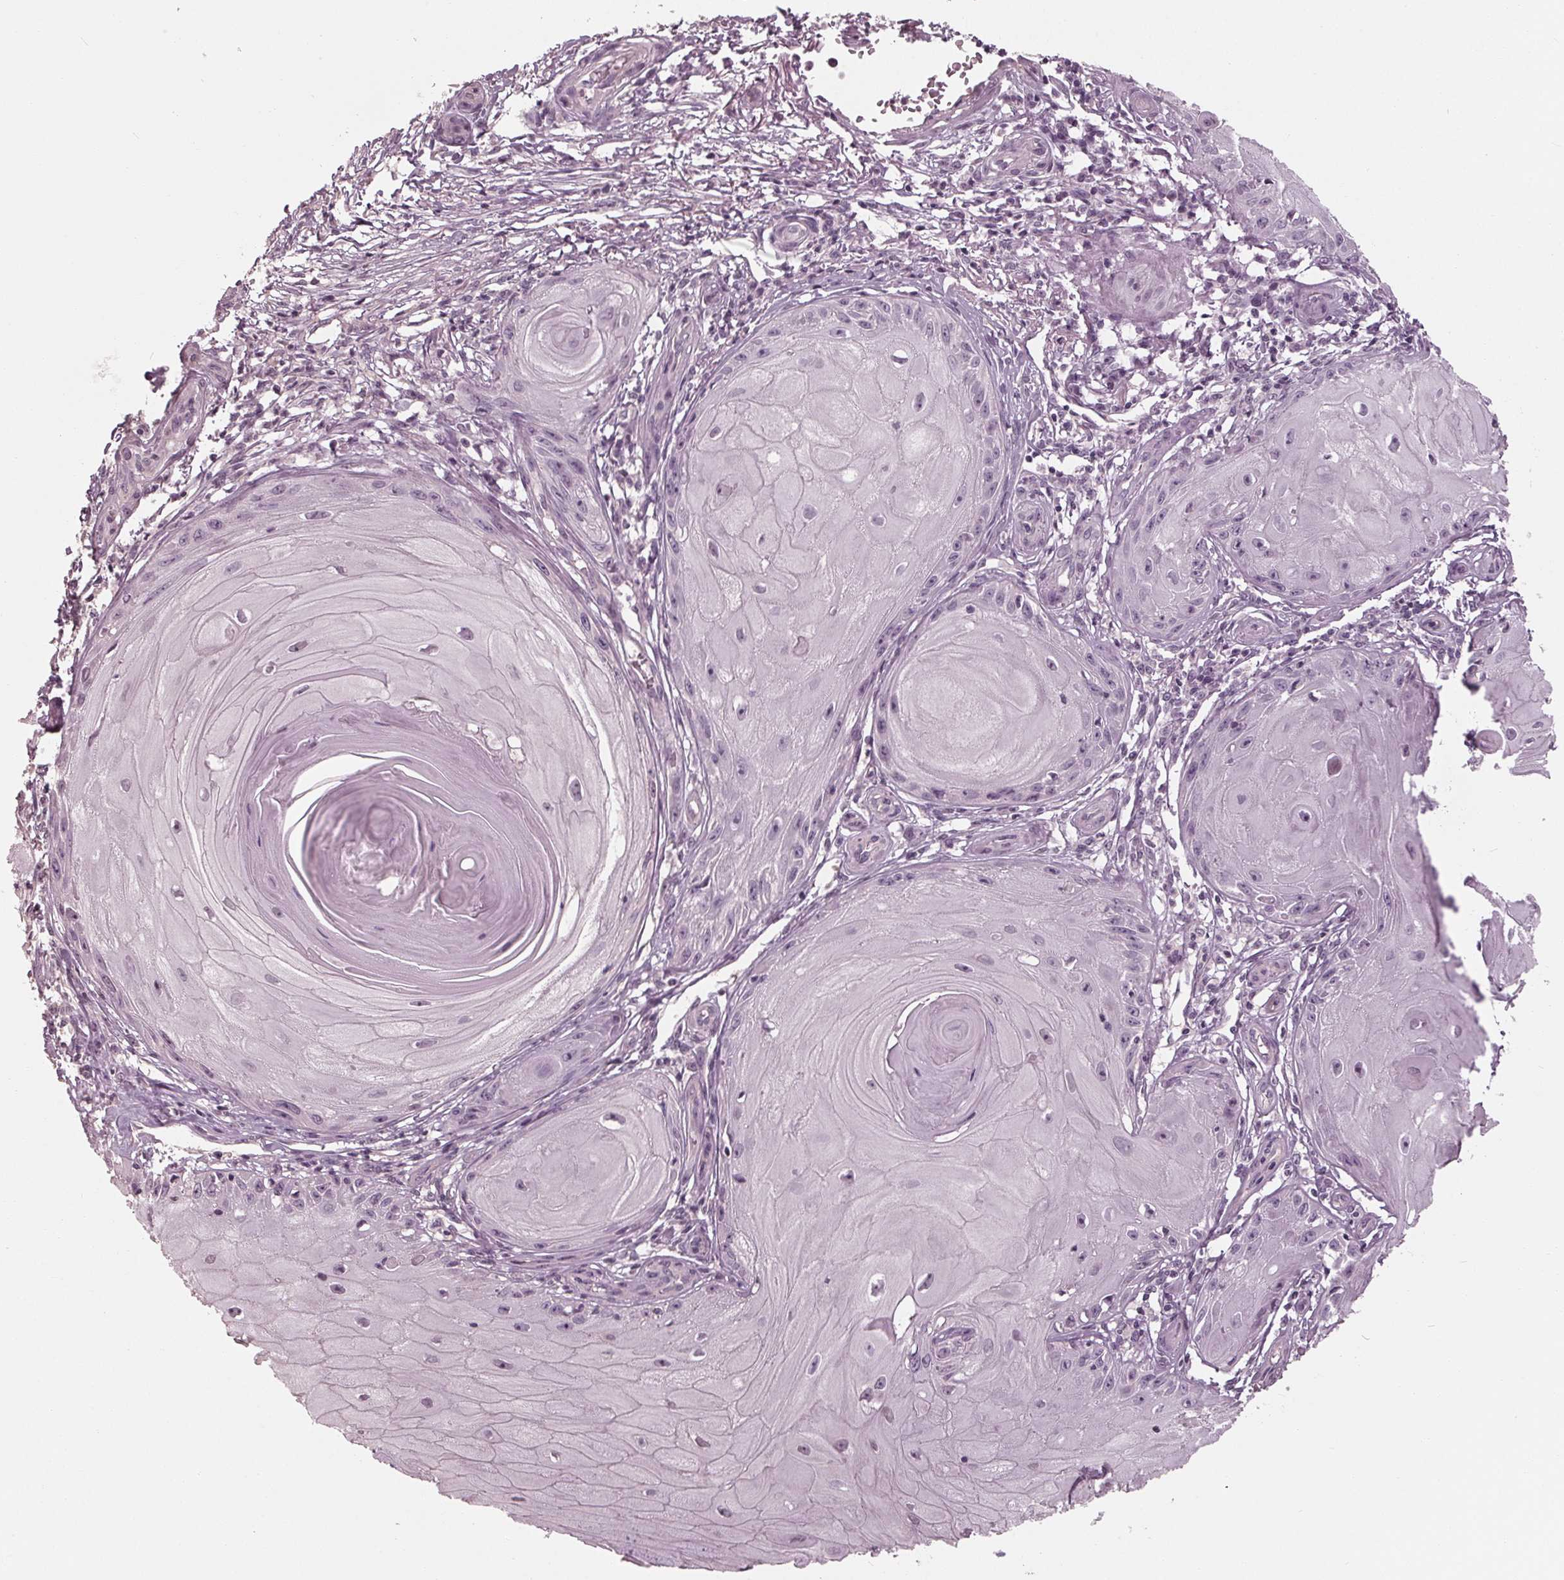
{"staining": {"intensity": "negative", "quantity": "none", "location": "none"}, "tissue": "skin cancer", "cell_type": "Tumor cells", "image_type": "cancer", "snomed": [{"axis": "morphology", "description": "Squamous cell carcinoma, NOS"}, {"axis": "topography", "description": "Skin"}], "caption": "IHC photomicrograph of neoplastic tissue: human squamous cell carcinoma (skin) stained with DAB displays no significant protein staining in tumor cells.", "gene": "TNNC2", "patient": {"sex": "female", "age": 77}}